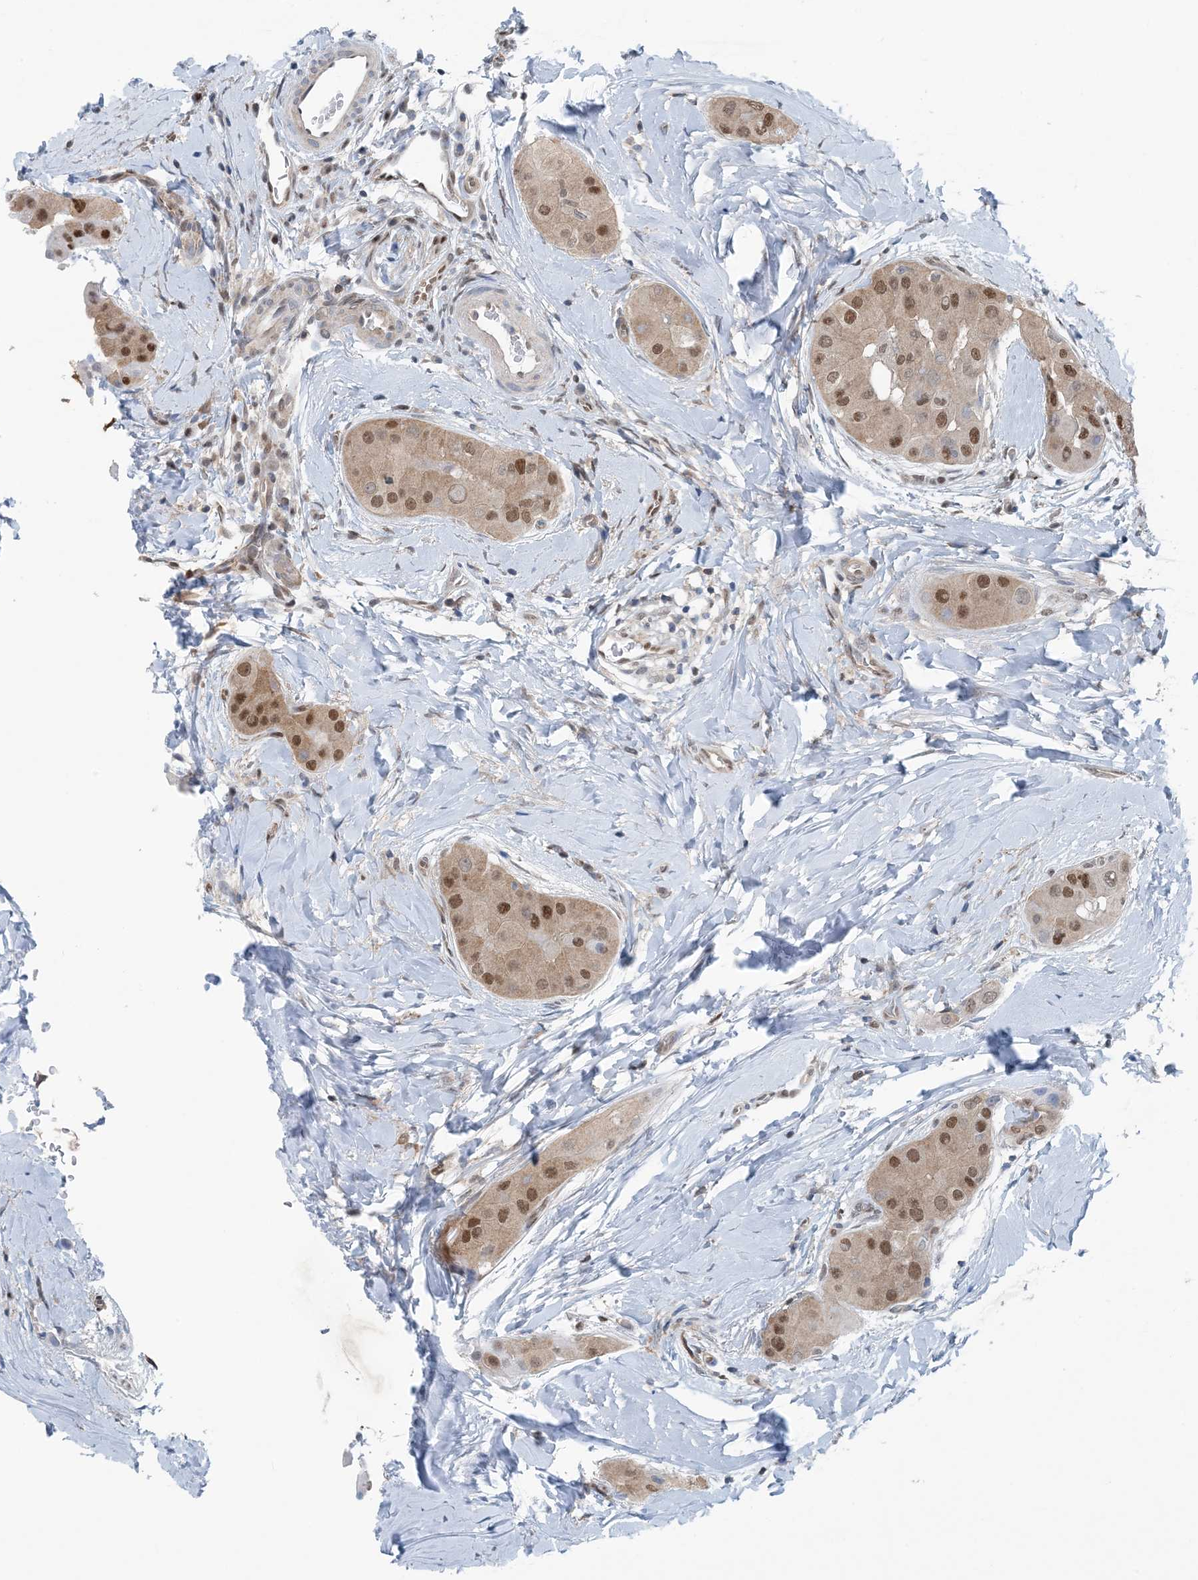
{"staining": {"intensity": "moderate", "quantity": ">75%", "location": "nuclear"}, "tissue": "thyroid cancer", "cell_type": "Tumor cells", "image_type": "cancer", "snomed": [{"axis": "morphology", "description": "Papillary adenocarcinoma, NOS"}, {"axis": "topography", "description": "Thyroid gland"}], "caption": "Papillary adenocarcinoma (thyroid) stained for a protein (brown) shows moderate nuclear positive expression in about >75% of tumor cells.", "gene": "HIKESHI", "patient": {"sex": "male", "age": 33}}